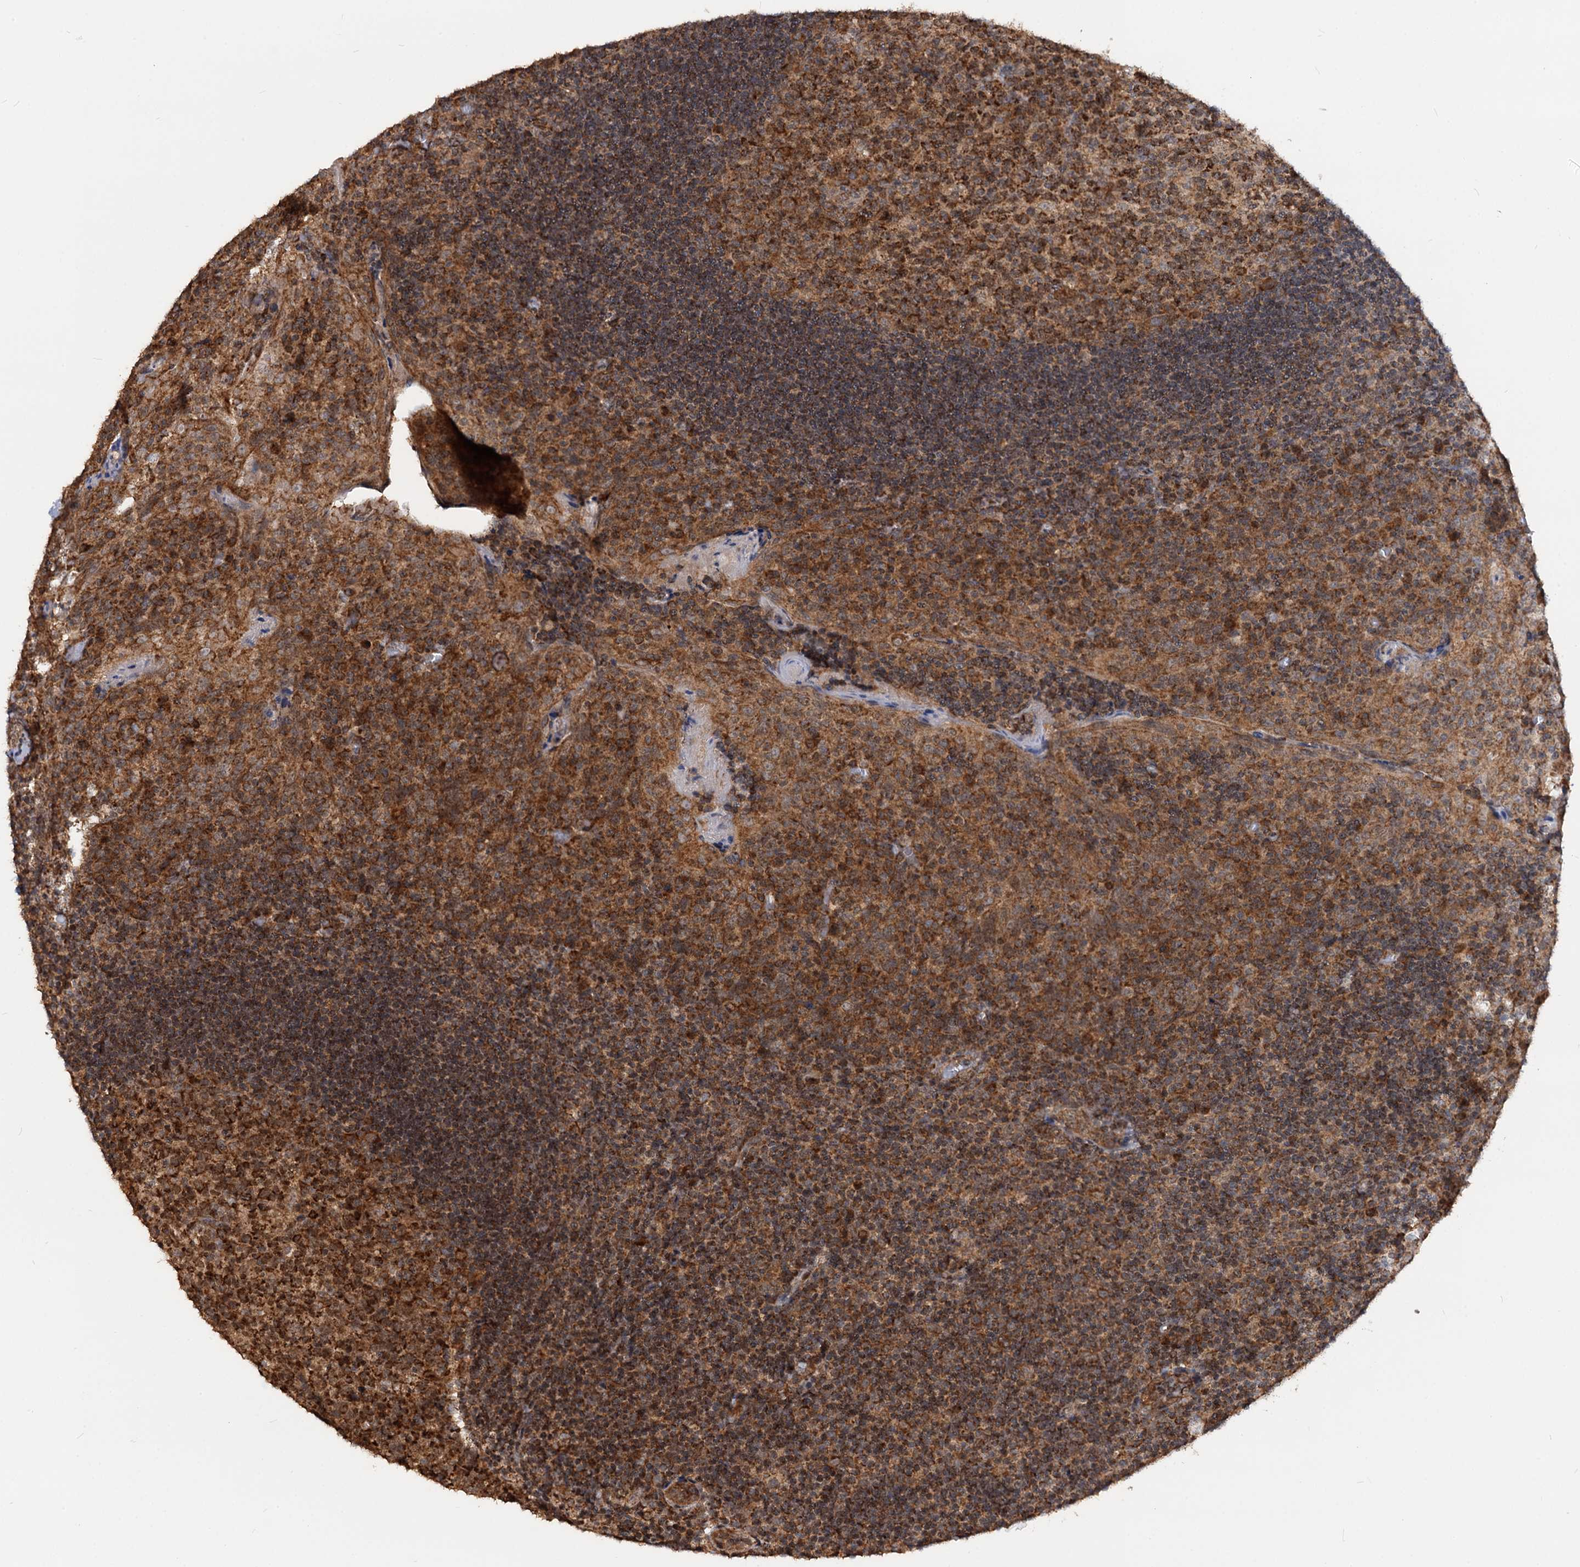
{"staining": {"intensity": "strong", "quantity": ">75%", "location": "cytoplasmic/membranous"}, "tissue": "tonsil", "cell_type": "Germinal center cells", "image_type": "normal", "snomed": [{"axis": "morphology", "description": "Normal tissue, NOS"}, {"axis": "topography", "description": "Tonsil"}], "caption": "This photomicrograph reveals immunohistochemistry (IHC) staining of benign human tonsil, with high strong cytoplasmic/membranous expression in approximately >75% of germinal center cells.", "gene": "CEP76", "patient": {"sex": "male", "age": 17}}